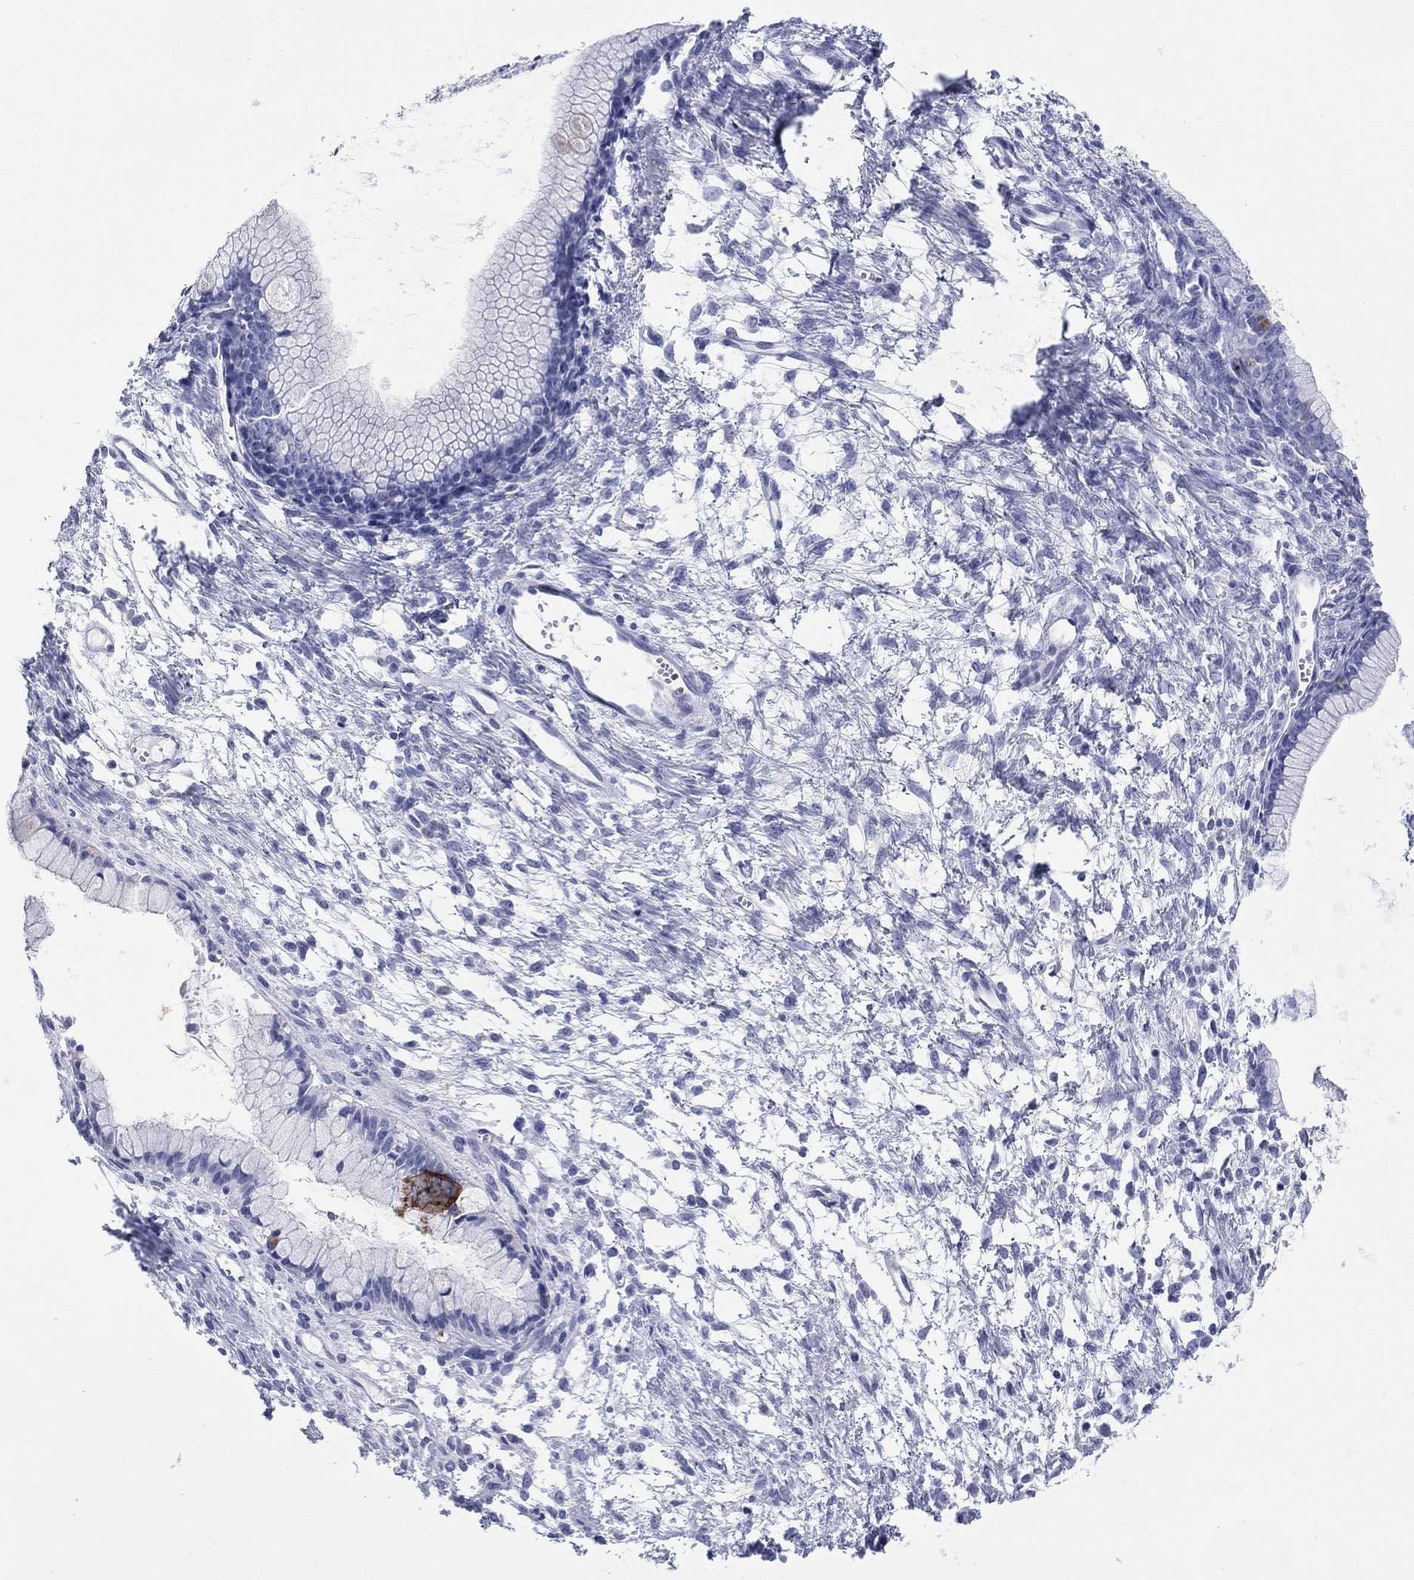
{"staining": {"intensity": "negative", "quantity": "none", "location": "none"}, "tissue": "ovarian cancer", "cell_type": "Tumor cells", "image_type": "cancer", "snomed": [{"axis": "morphology", "description": "Cystadenocarcinoma, mucinous, NOS"}, {"axis": "topography", "description": "Ovary"}], "caption": "High magnification brightfield microscopy of ovarian mucinous cystadenocarcinoma stained with DAB (3,3'-diaminobenzidine) (brown) and counterstained with hematoxylin (blue): tumor cells show no significant positivity. (DAB (3,3'-diaminobenzidine) immunohistochemistry, high magnification).", "gene": "DSG1", "patient": {"sex": "female", "age": 41}}